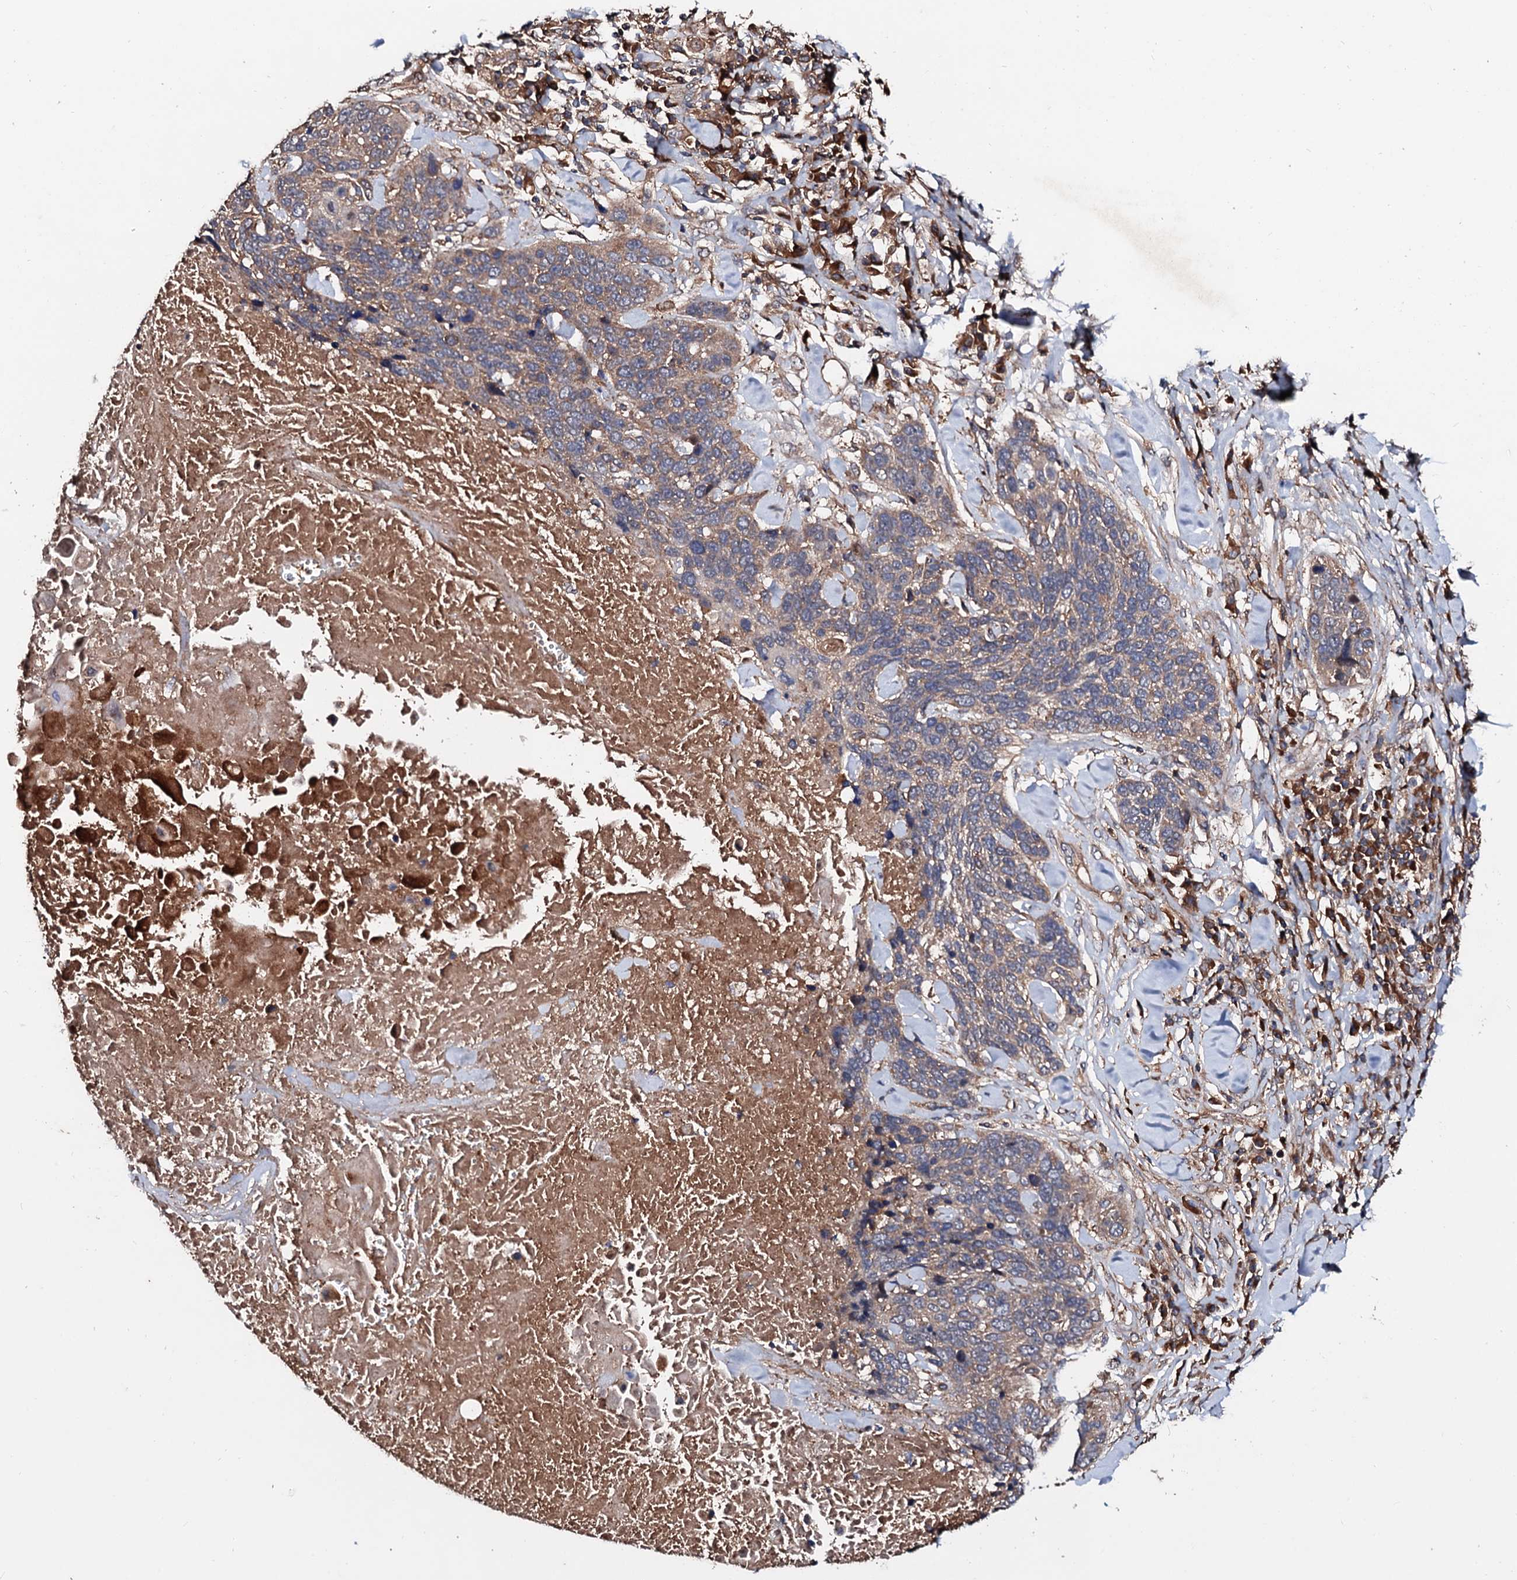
{"staining": {"intensity": "weak", "quantity": ">75%", "location": "cytoplasmic/membranous"}, "tissue": "lung cancer", "cell_type": "Tumor cells", "image_type": "cancer", "snomed": [{"axis": "morphology", "description": "Squamous cell carcinoma, NOS"}, {"axis": "topography", "description": "Lung"}], "caption": "A brown stain highlights weak cytoplasmic/membranous staining of a protein in human lung cancer (squamous cell carcinoma) tumor cells.", "gene": "EXTL1", "patient": {"sex": "male", "age": 66}}